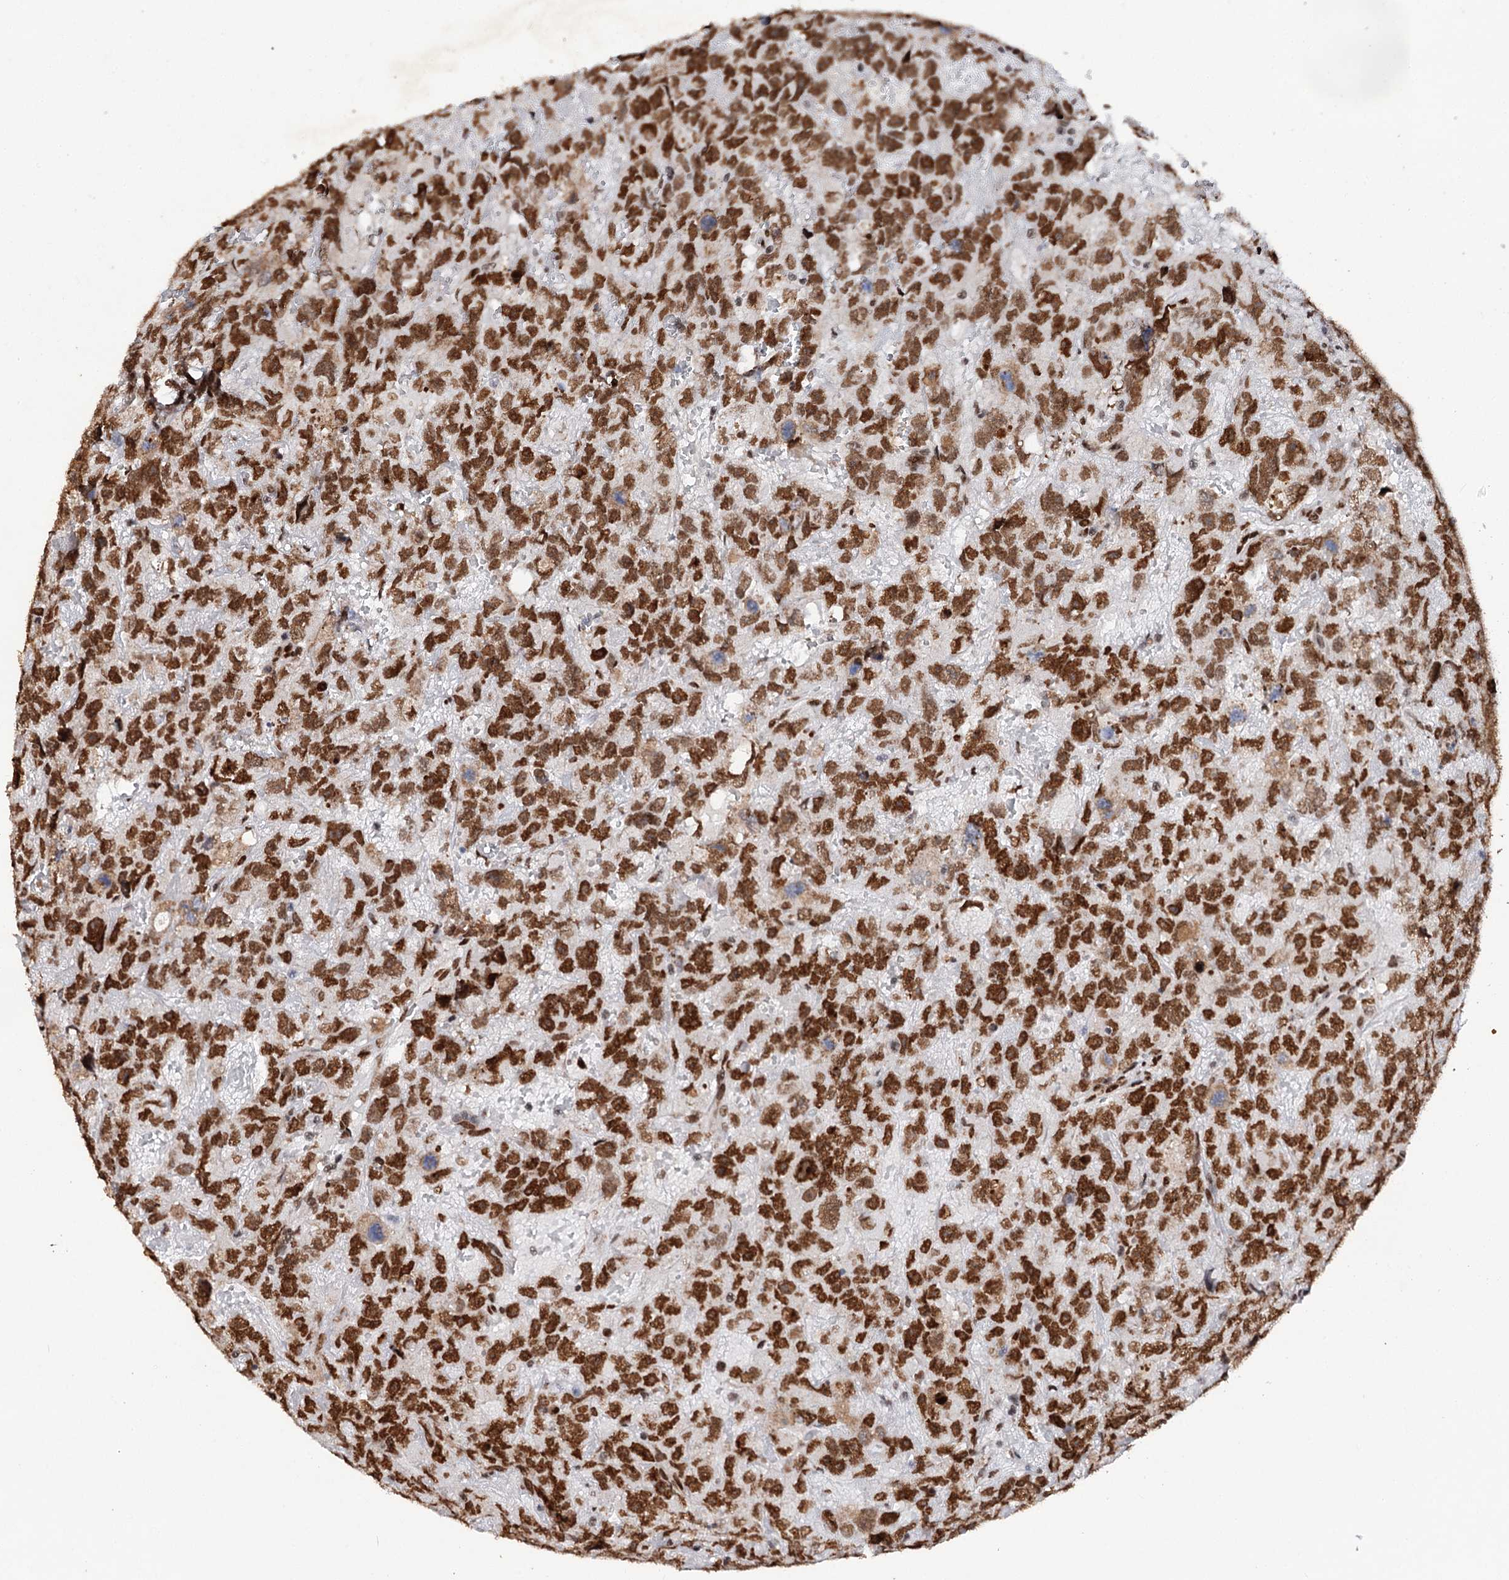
{"staining": {"intensity": "moderate", "quantity": ">75%", "location": "nuclear"}, "tissue": "testis cancer", "cell_type": "Tumor cells", "image_type": "cancer", "snomed": [{"axis": "morphology", "description": "Carcinoma, Embryonal, NOS"}, {"axis": "topography", "description": "Testis"}], "caption": "A medium amount of moderate nuclear staining is present in about >75% of tumor cells in testis cancer (embryonal carcinoma) tissue. Nuclei are stained in blue.", "gene": "MATR3", "patient": {"sex": "male", "age": 45}}